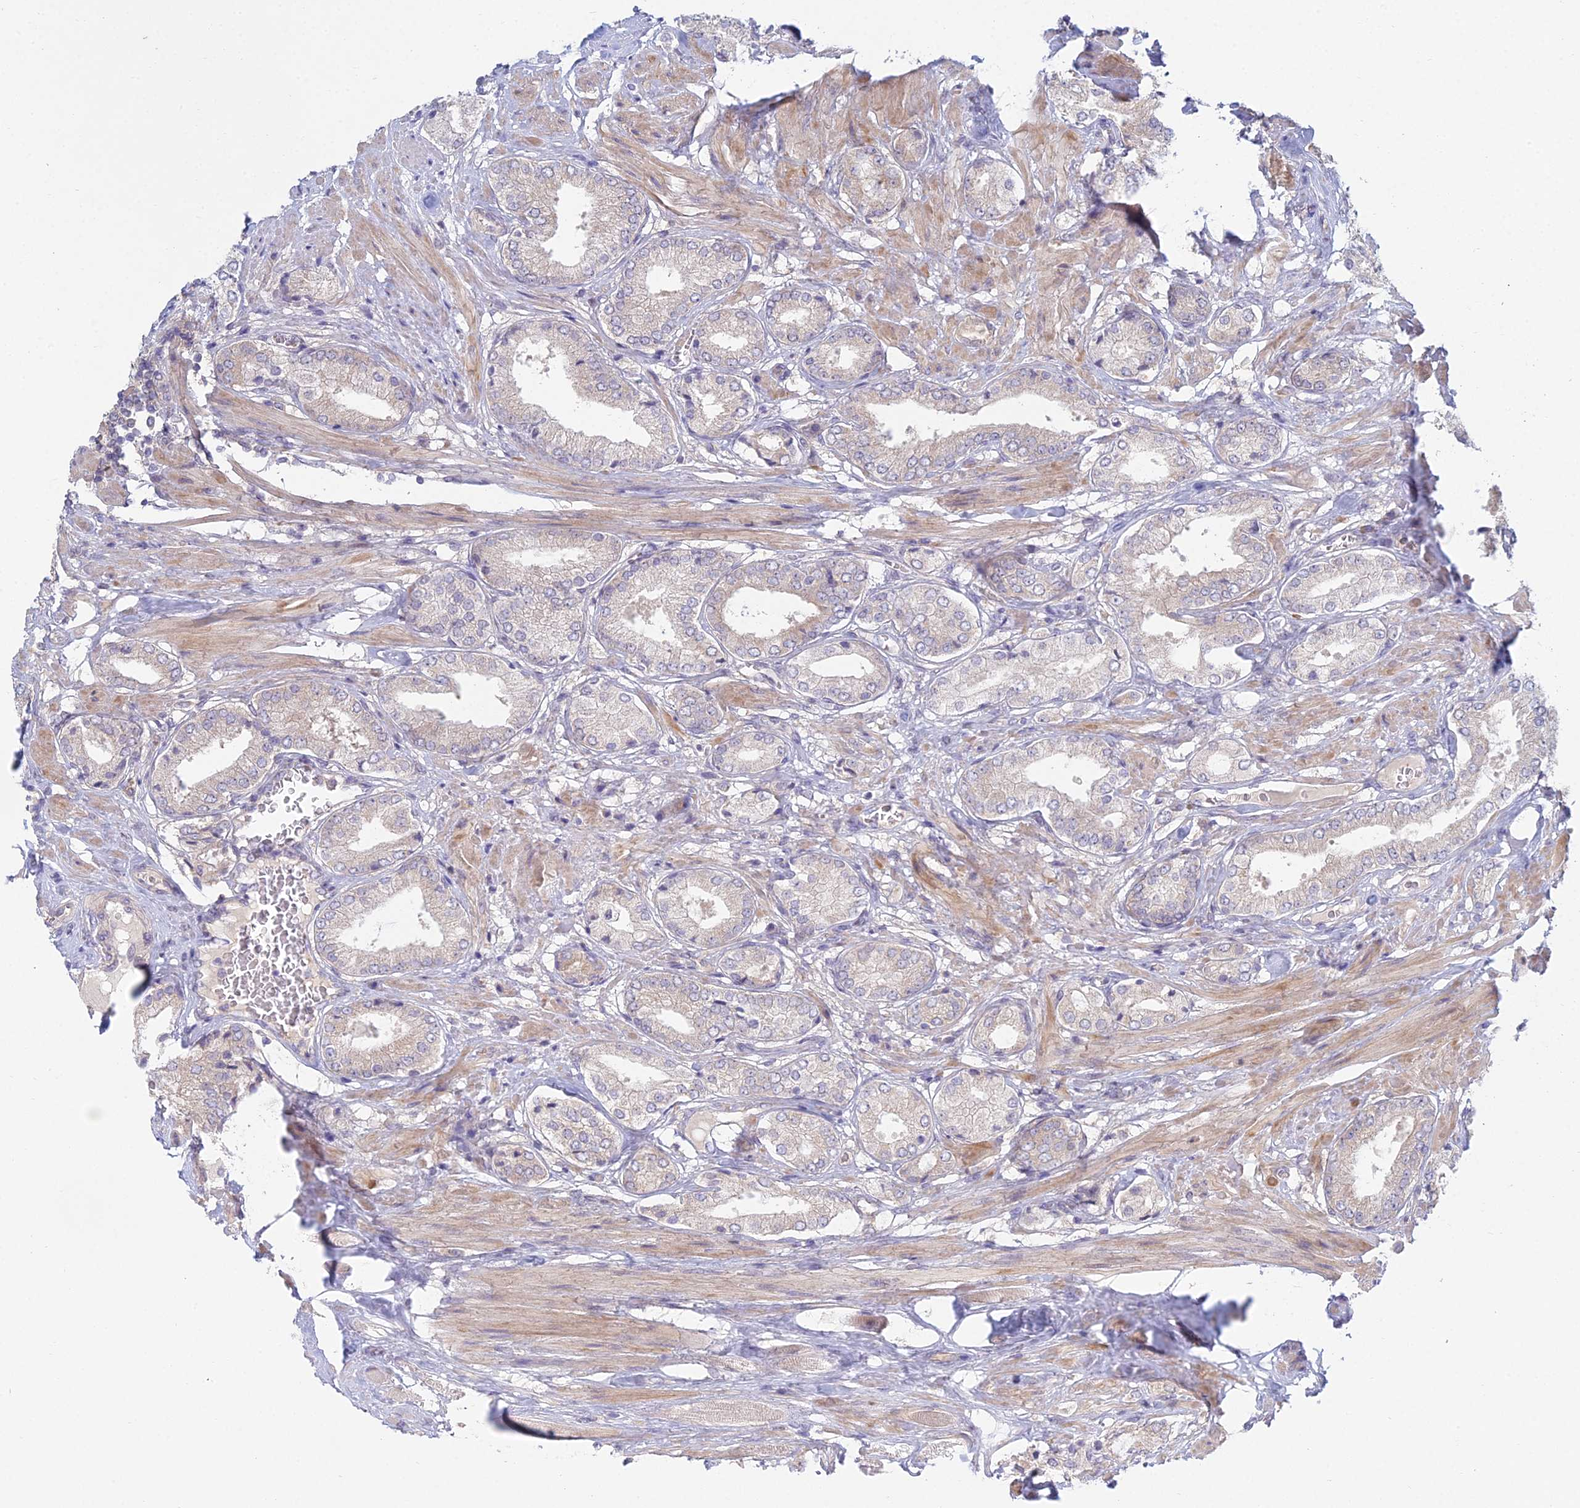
{"staining": {"intensity": "negative", "quantity": "none", "location": "none"}, "tissue": "prostate cancer", "cell_type": "Tumor cells", "image_type": "cancer", "snomed": [{"axis": "morphology", "description": "Adenocarcinoma, High grade"}, {"axis": "topography", "description": "Prostate and seminal vesicle, NOS"}], "caption": "Immunohistochemical staining of prostate cancer (high-grade adenocarcinoma) exhibits no significant positivity in tumor cells.", "gene": "METTL26", "patient": {"sex": "male", "age": 64}}